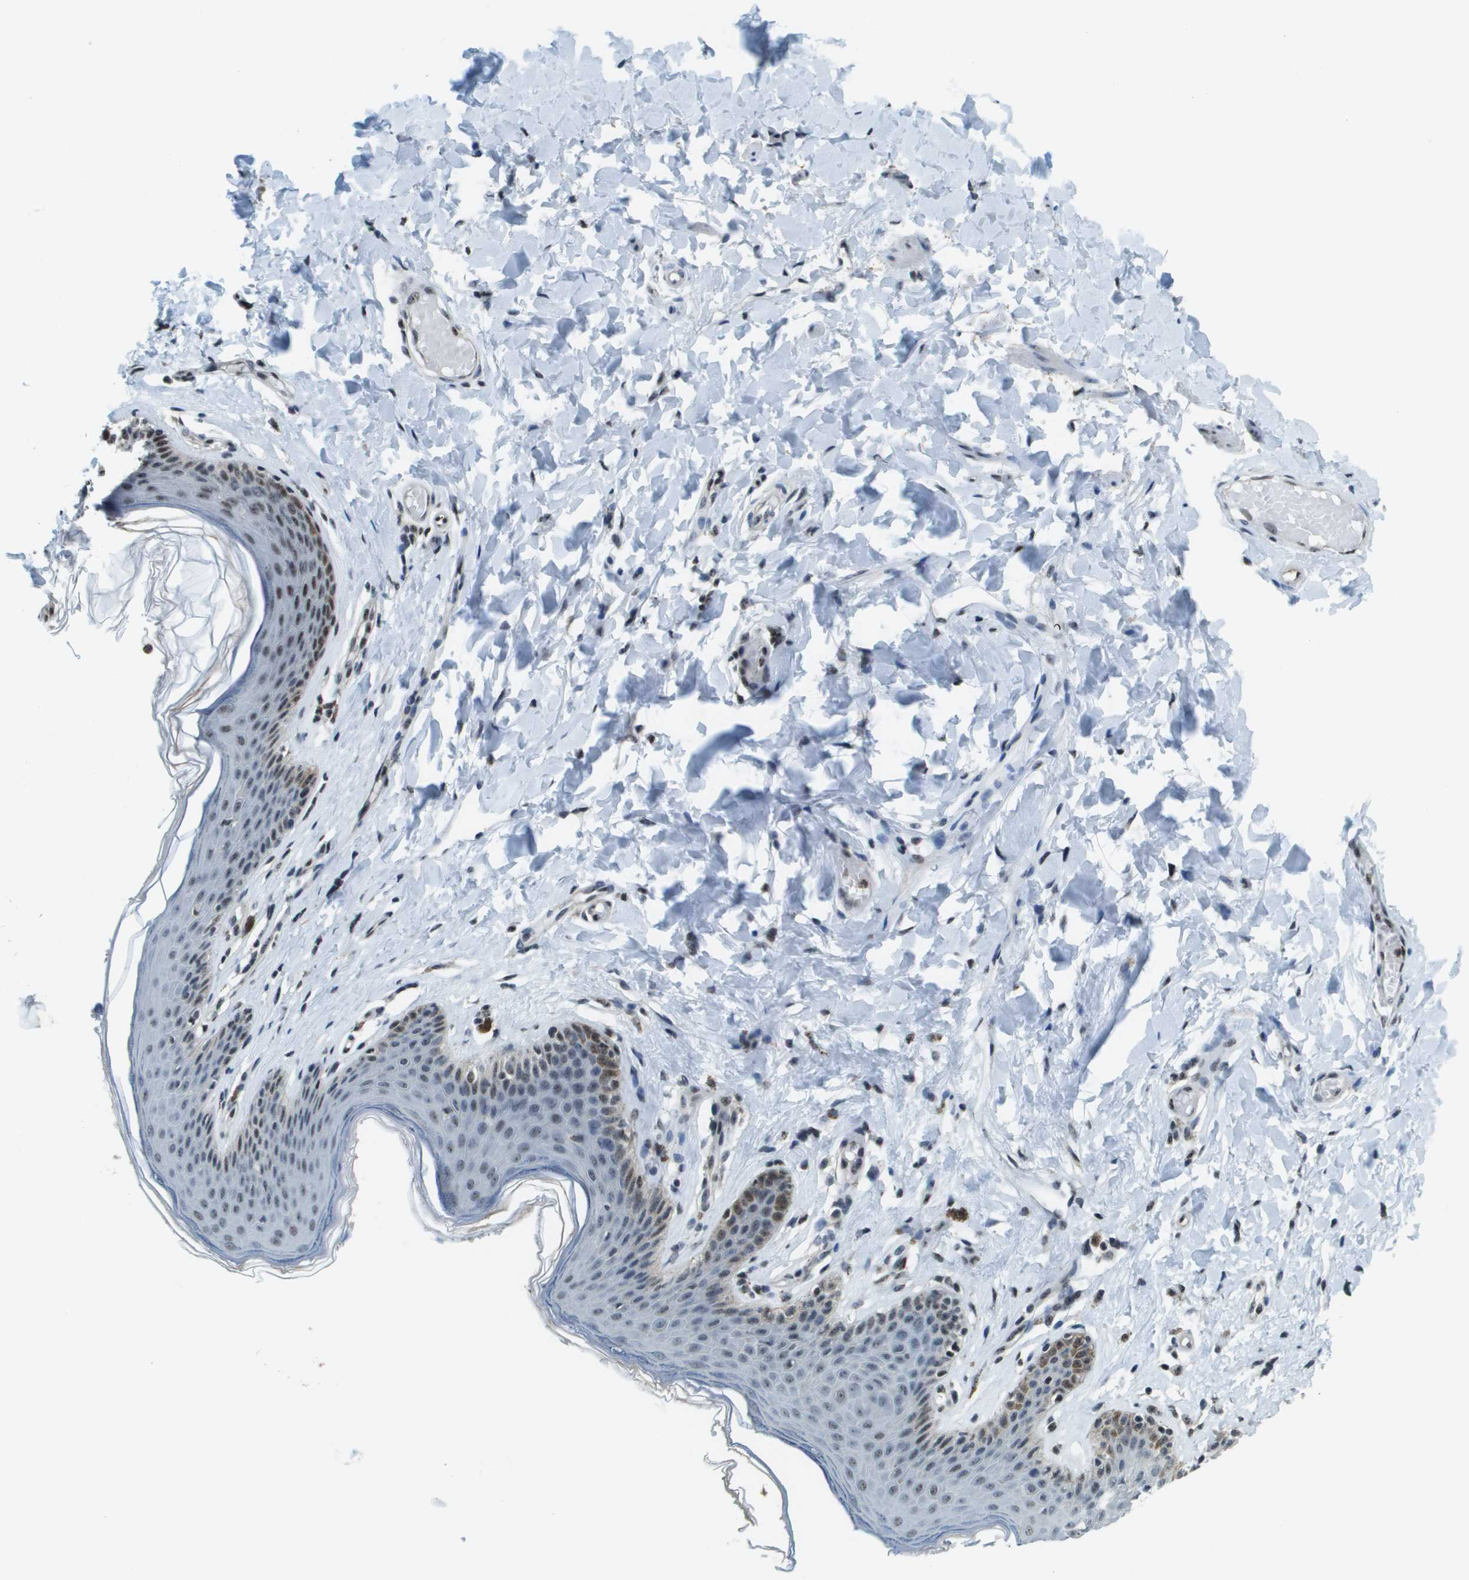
{"staining": {"intensity": "weak", "quantity": "<25%", "location": "nuclear"}, "tissue": "skin", "cell_type": "Epidermal cells", "image_type": "normal", "snomed": [{"axis": "morphology", "description": "Normal tissue, NOS"}, {"axis": "topography", "description": "Vulva"}], "caption": "Immunohistochemistry (IHC) of benign skin demonstrates no positivity in epidermal cells. The staining was performed using DAB (3,3'-diaminobenzidine) to visualize the protein expression in brown, while the nuclei were stained in blue with hematoxylin (Magnification: 20x).", "gene": "SP100", "patient": {"sex": "female", "age": 66}}